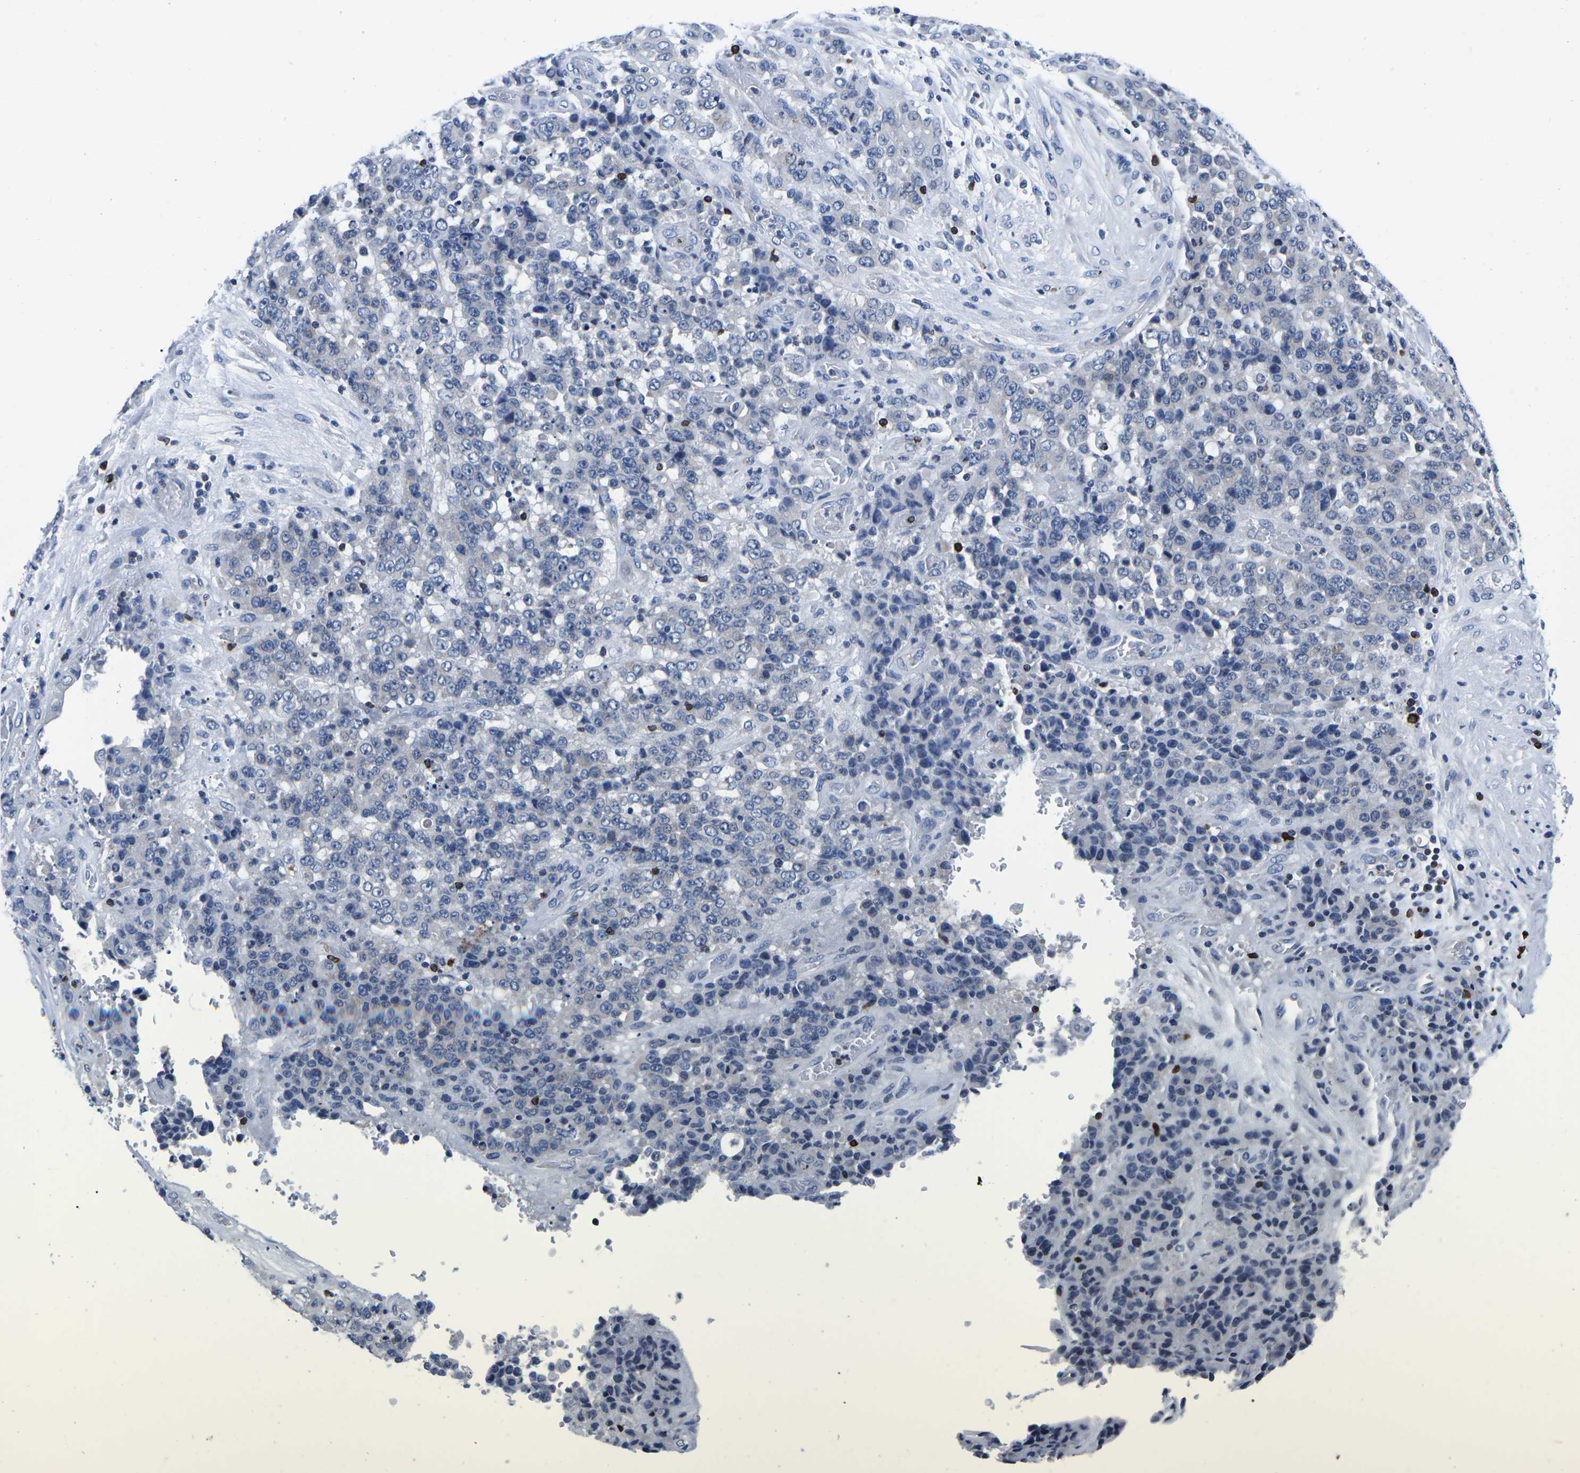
{"staining": {"intensity": "negative", "quantity": "none", "location": "none"}, "tissue": "stomach cancer", "cell_type": "Tumor cells", "image_type": "cancer", "snomed": [{"axis": "morphology", "description": "Adenocarcinoma, NOS"}, {"axis": "topography", "description": "Stomach"}], "caption": "This micrograph is of stomach adenocarcinoma stained with immunohistochemistry (IHC) to label a protein in brown with the nuclei are counter-stained blue. There is no staining in tumor cells.", "gene": "CTSW", "patient": {"sex": "female", "age": 73}}